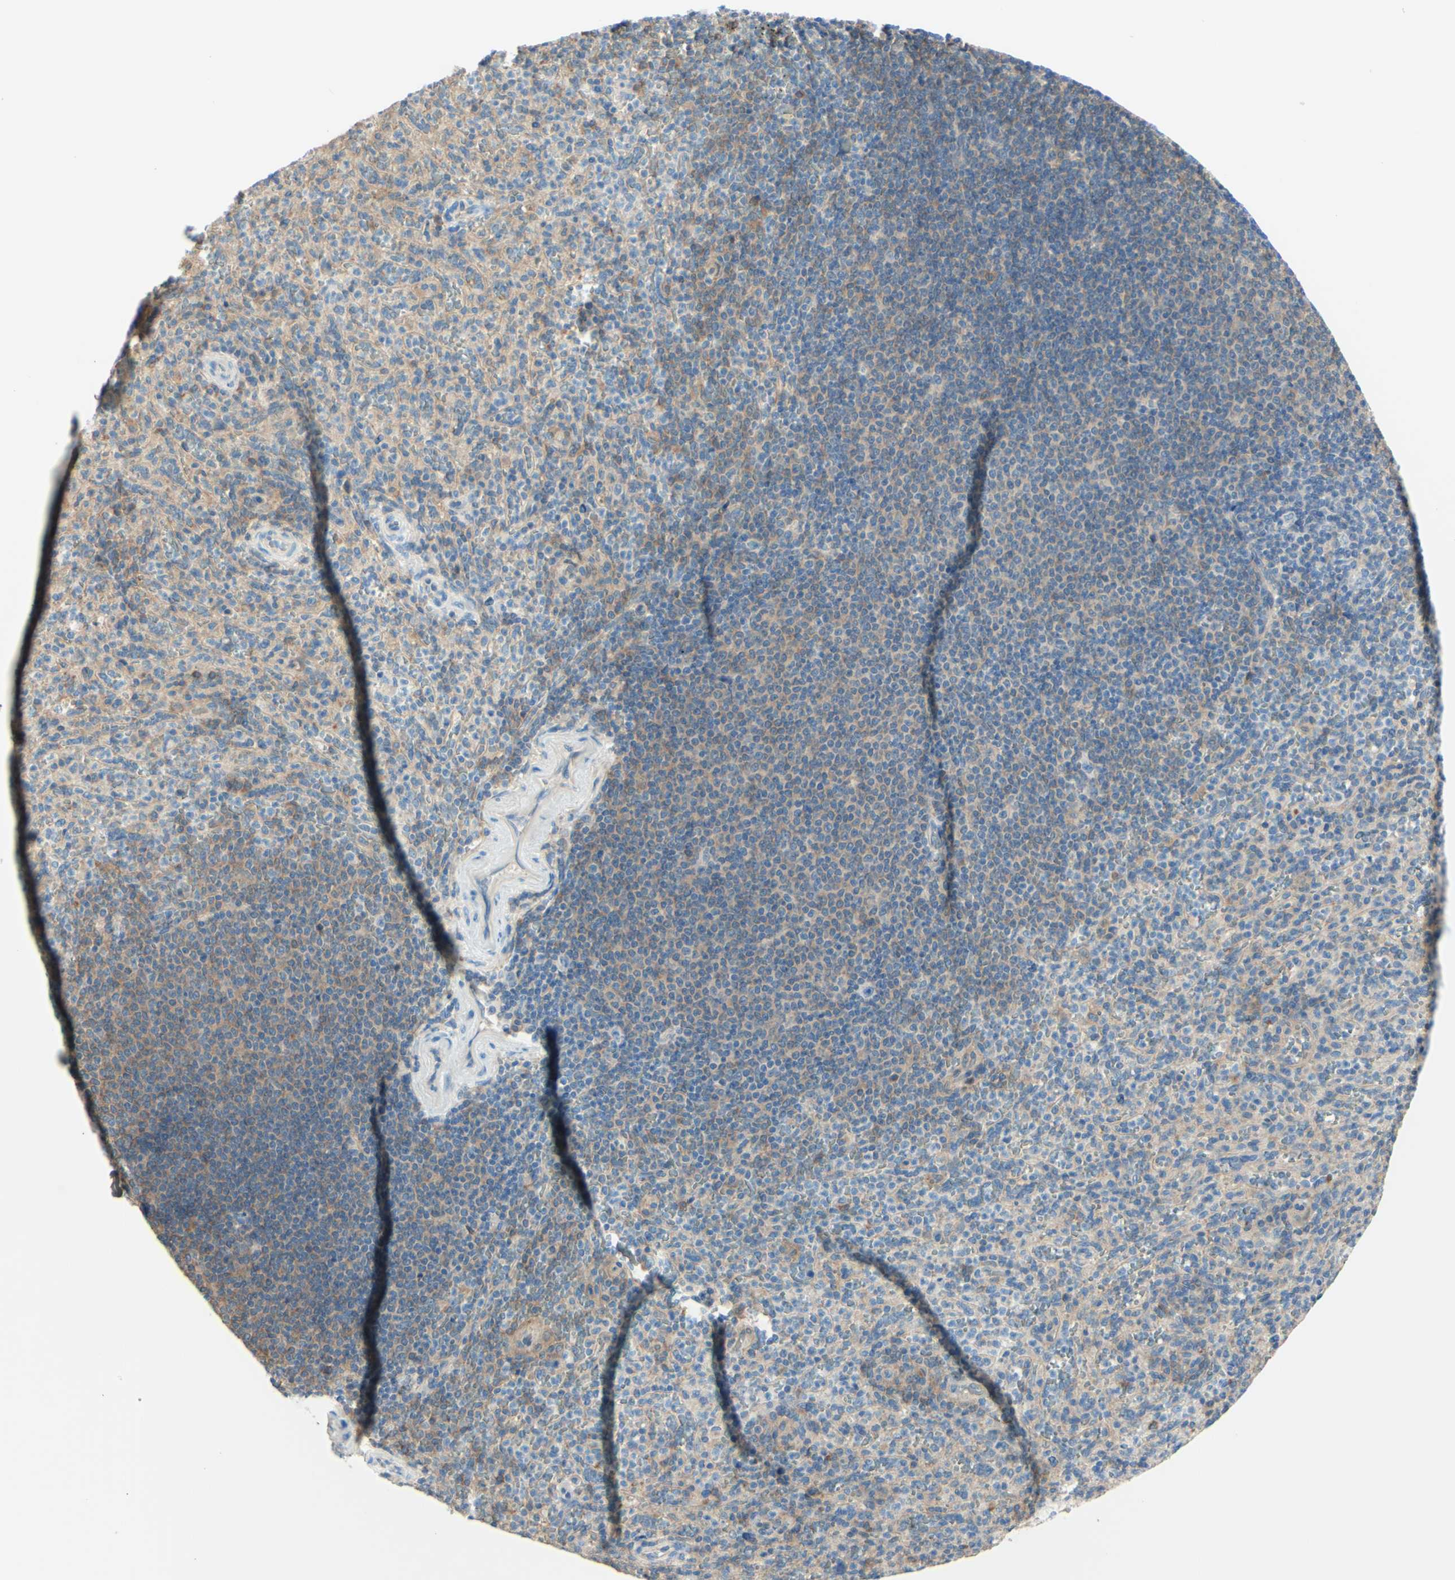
{"staining": {"intensity": "negative", "quantity": "none", "location": "none"}, "tissue": "spleen", "cell_type": "Cells in red pulp", "image_type": "normal", "snomed": [{"axis": "morphology", "description": "Normal tissue, NOS"}, {"axis": "topography", "description": "Spleen"}], "caption": "The photomicrograph displays no staining of cells in red pulp in benign spleen.", "gene": "MTM1", "patient": {"sex": "male", "age": 36}}